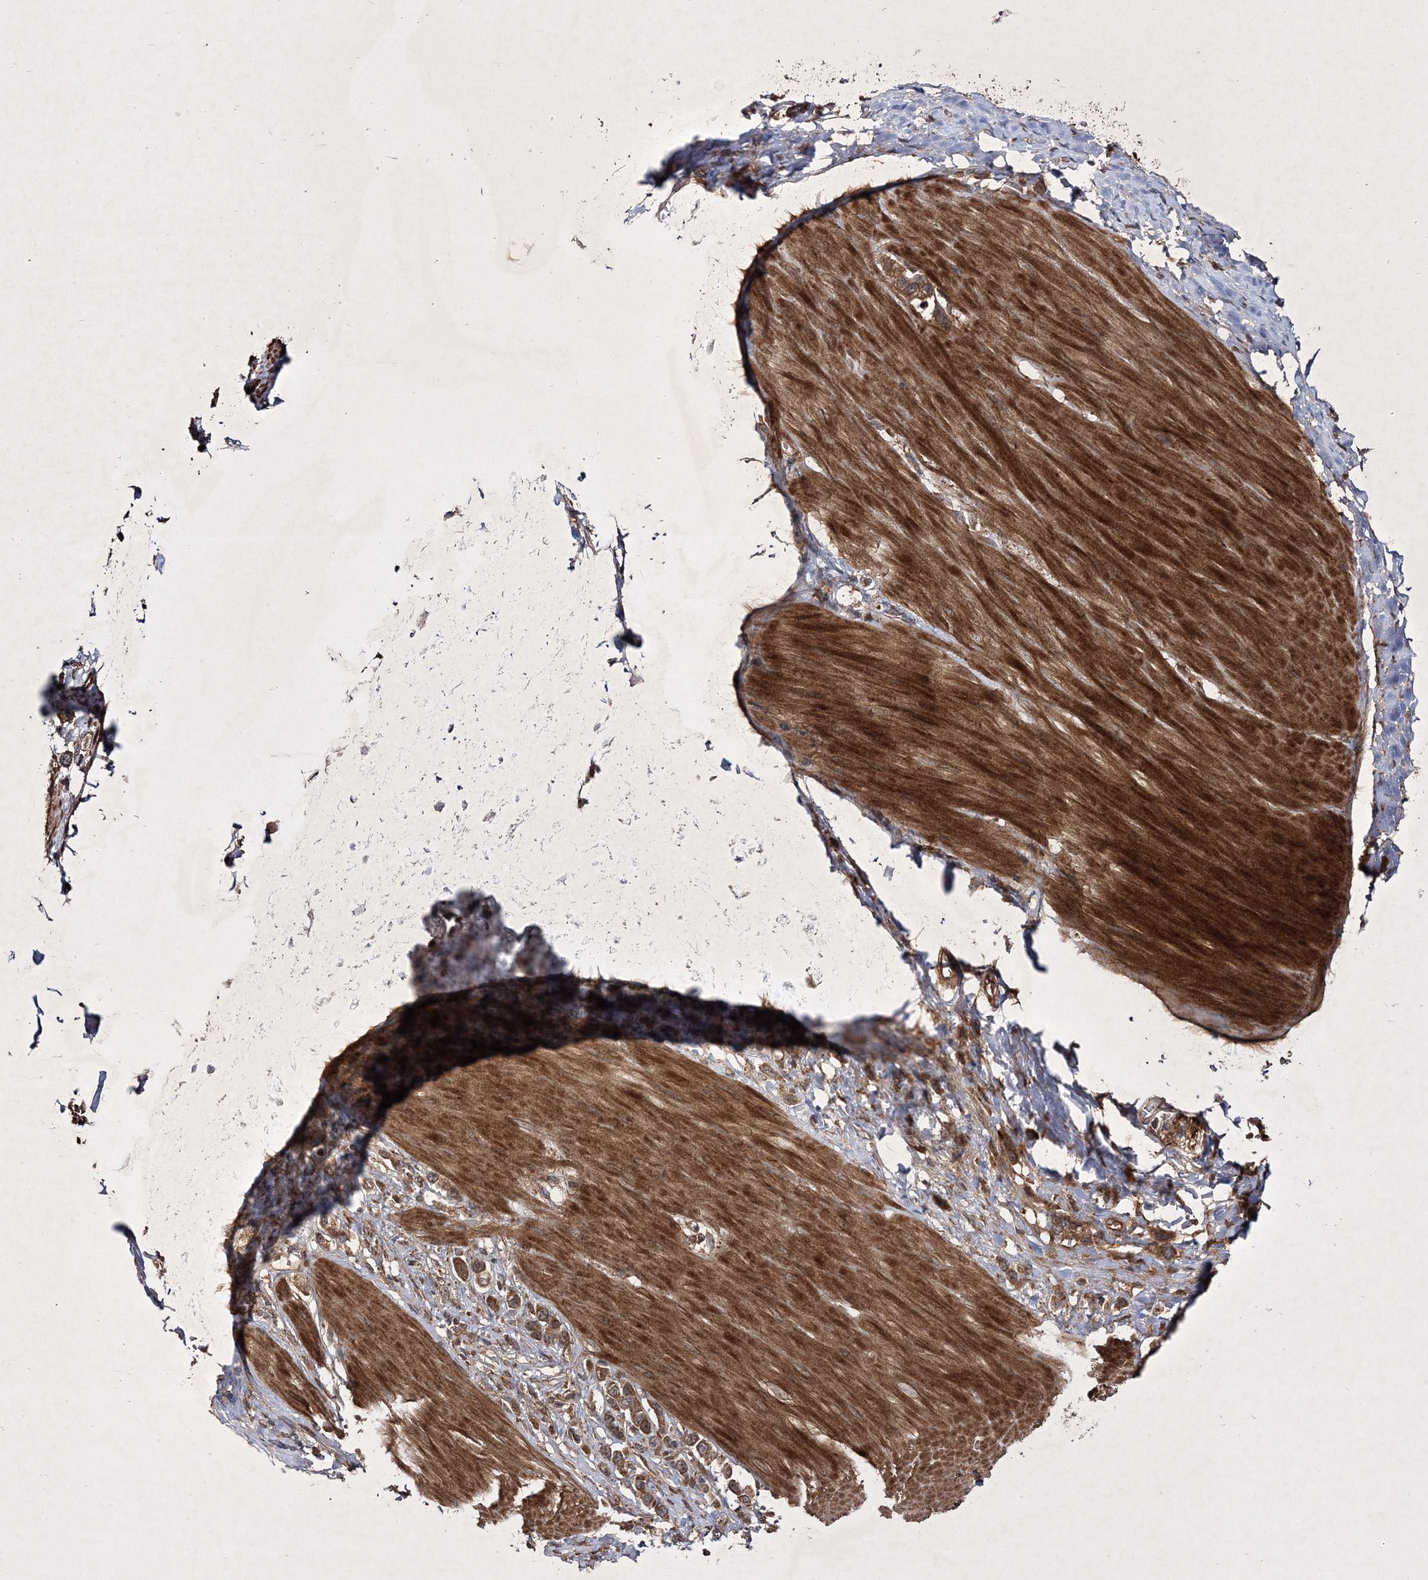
{"staining": {"intensity": "moderate", "quantity": ">75%", "location": "cytoplasmic/membranous"}, "tissue": "stomach cancer", "cell_type": "Tumor cells", "image_type": "cancer", "snomed": [{"axis": "morphology", "description": "Adenocarcinoma, NOS"}, {"axis": "topography", "description": "Stomach"}], "caption": "Immunohistochemistry (DAB (3,3'-diaminobenzidine)) staining of human stomach cancer reveals moderate cytoplasmic/membranous protein expression in about >75% of tumor cells.", "gene": "DNAJC13", "patient": {"sex": "female", "age": 65}}